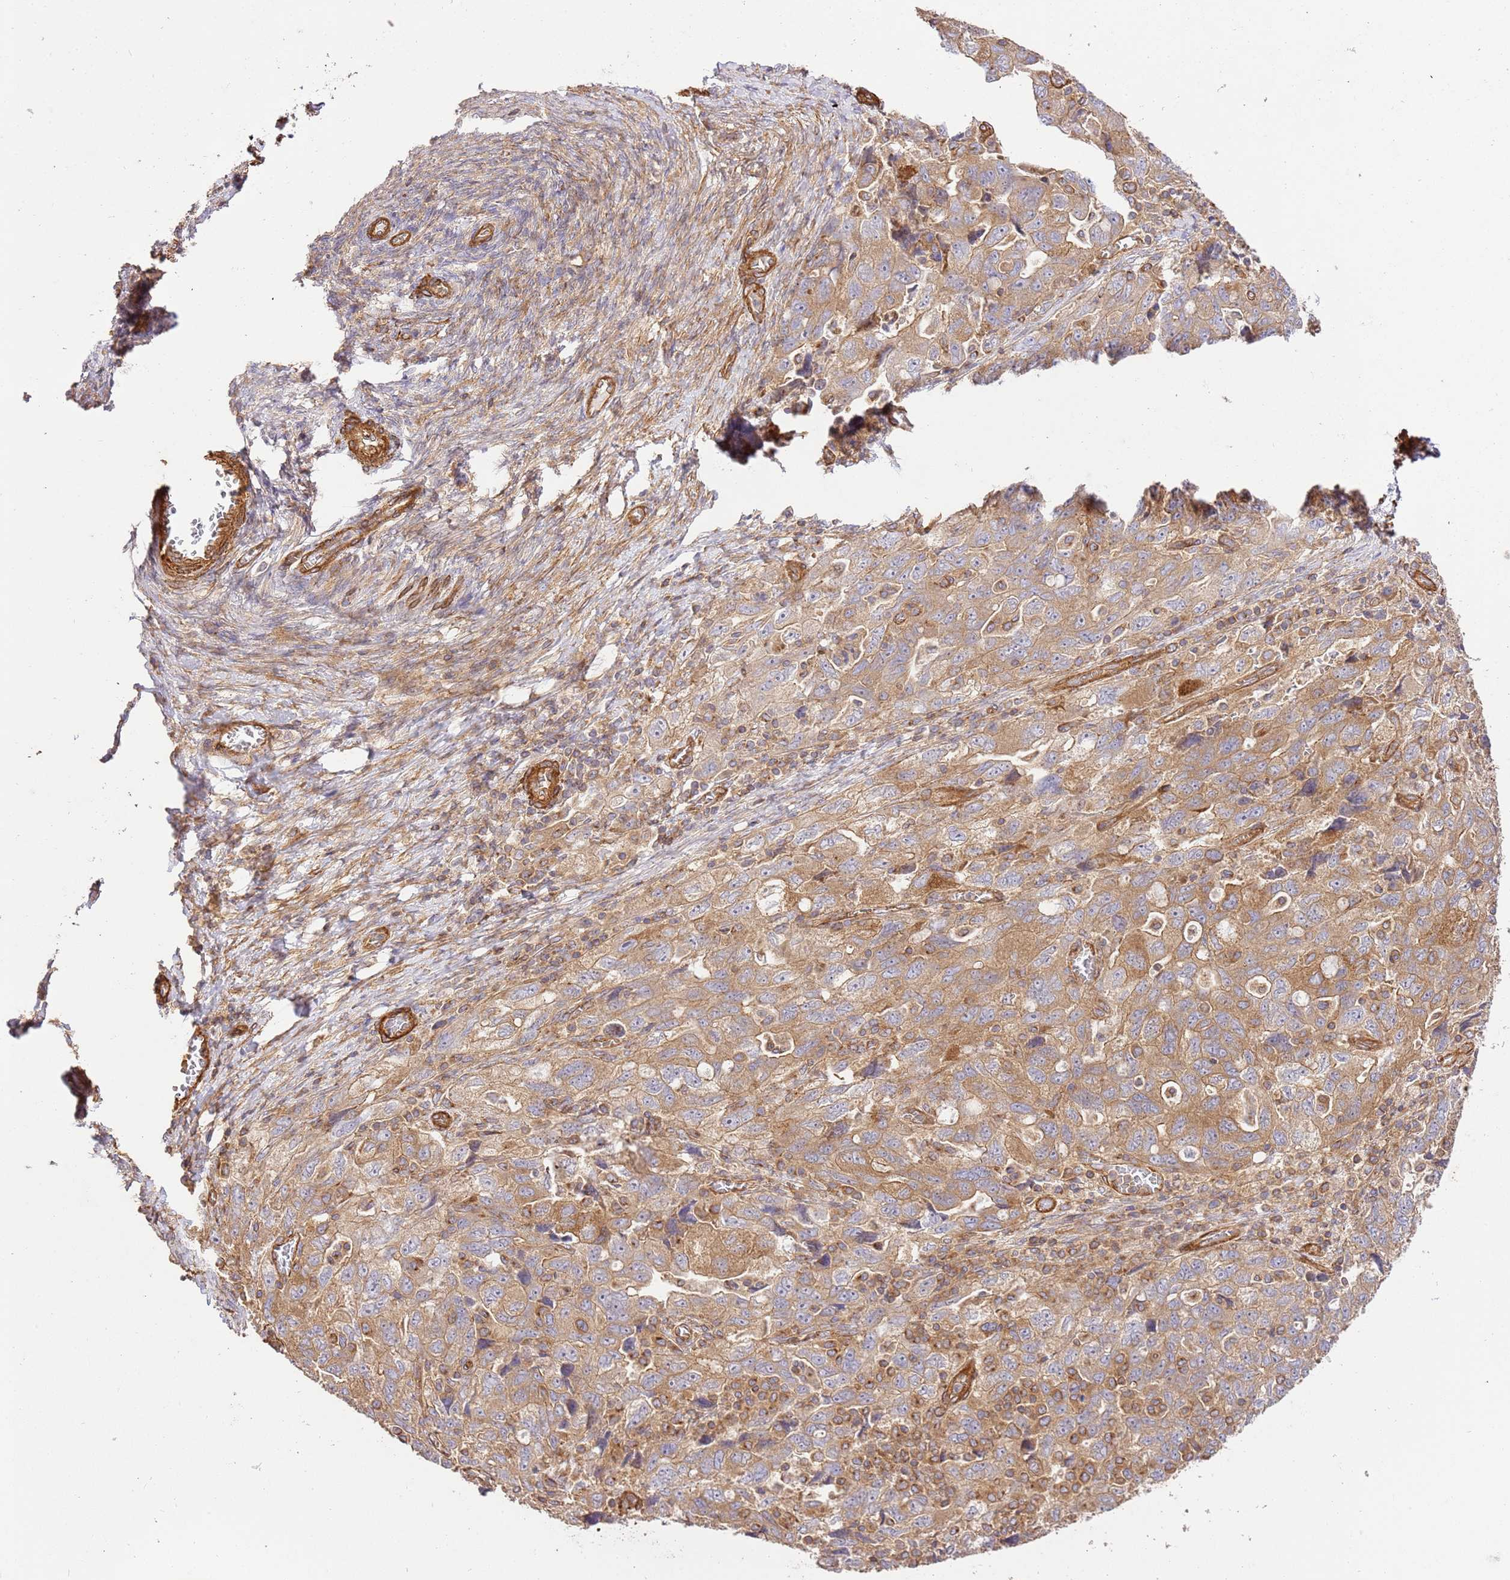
{"staining": {"intensity": "moderate", "quantity": ">75%", "location": "cytoplasmic/membranous"}, "tissue": "ovarian cancer", "cell_type": "Tumor cells", "image_type": "cancer", "snomed": [{"axis": "morphology", "description": "Carcinoma, NOS"}, {"axis": "morphology", "description": "Cystadenocarcinoma, serous, NOS"}, {"axis": "topography", "description": "Ovary"}], "caption": "This is an image of IHC staining of ovarian carcinoma, which shows moderate expression in the cytoplasmic/membranous of tumor cells.", "gene": "ZBTB39", "patient": {"sex": "female", "age": 69}}